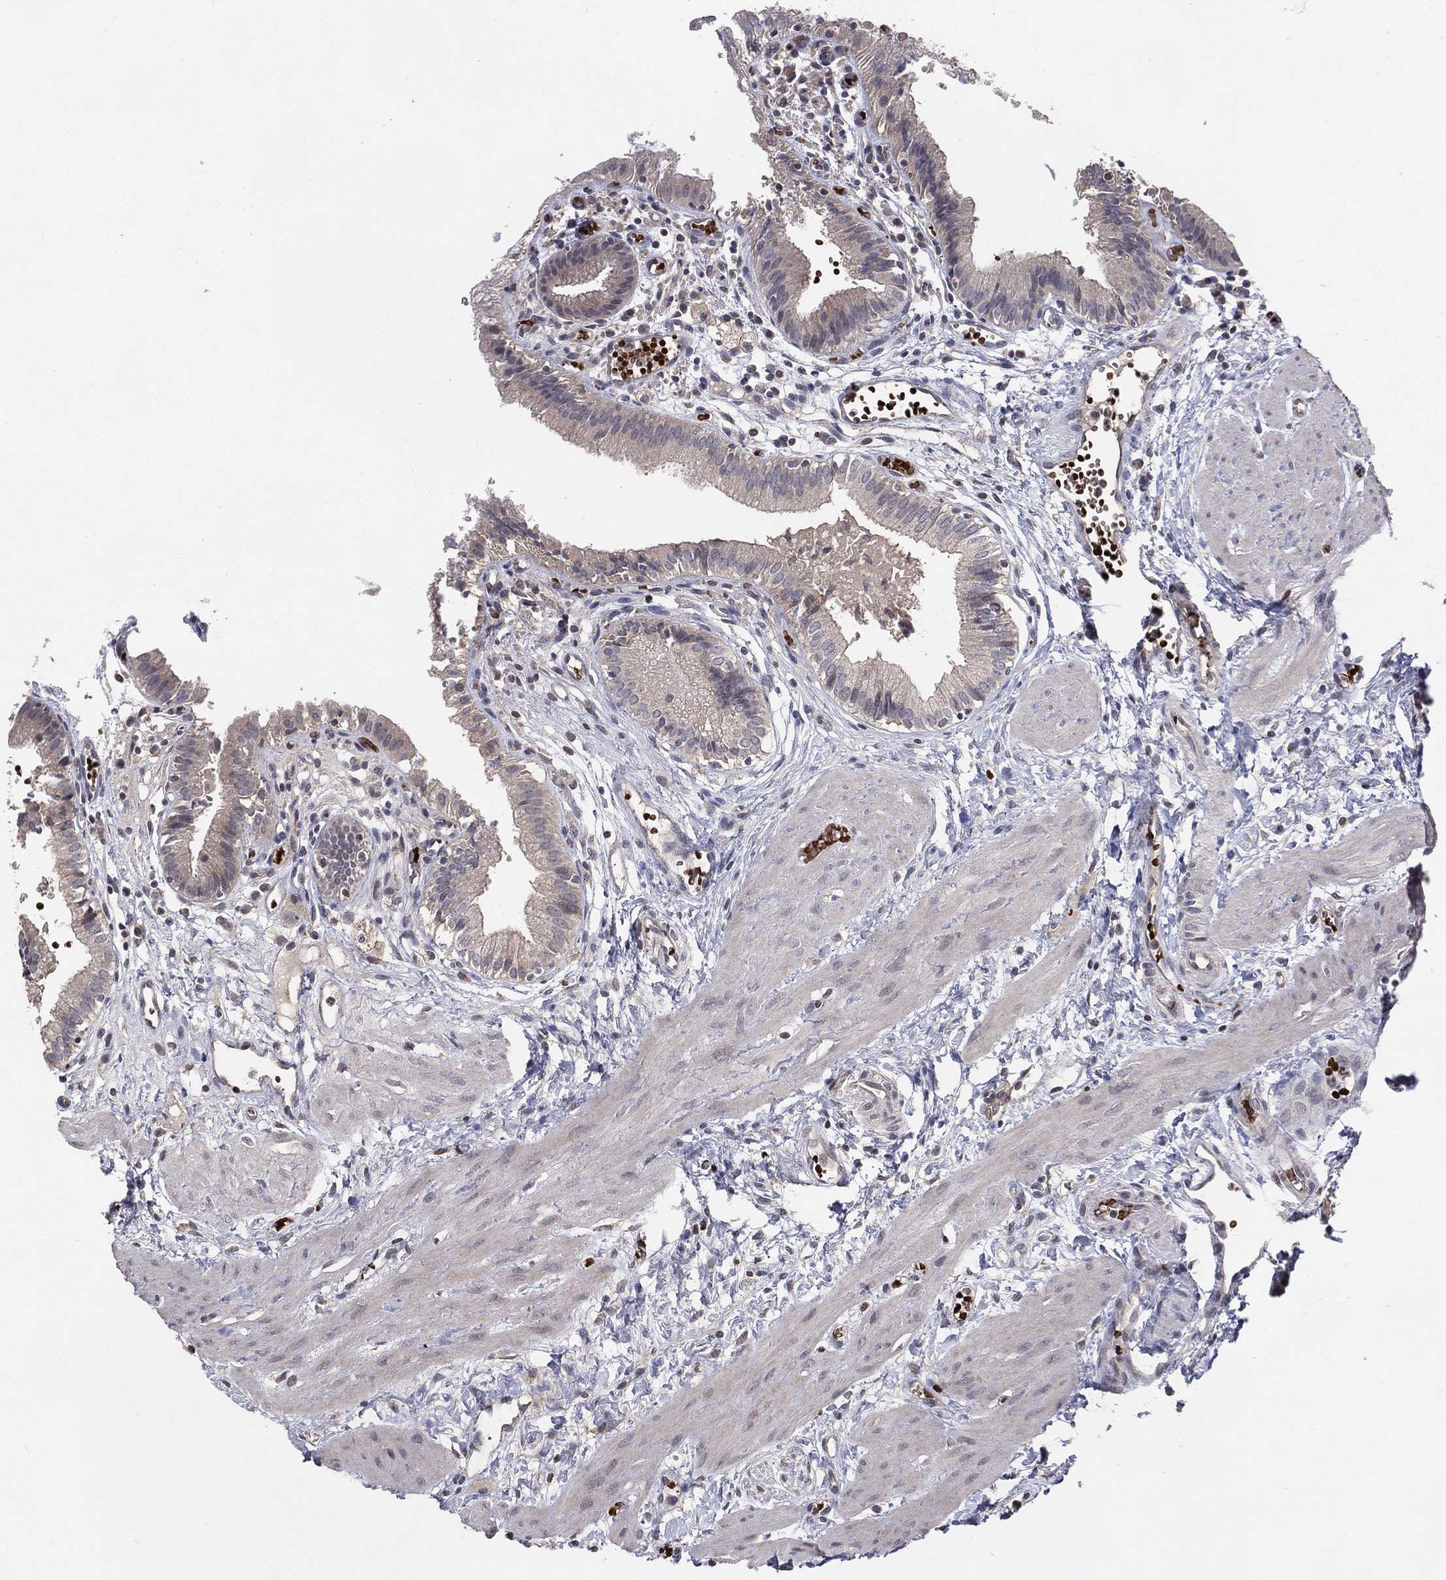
{"staining": {"intensity": "negative", "quantity": "none", "location": "none"}, "tissue": "gallbladder", "cell_type": "Glandular cells", "image_type": "normal", "snomed": [{"axis": "morphology", "description": "Normal tissue, NOS"}, {"axis": "topography", "description": "Gallbladder"}], "caption": "High magnification brightfield microscopy of normal gallbladder stained with DAB (3,3'-diaminobenzidine) (brown) and counterstained with hematoxylin (blue): glandular cells show no significant staining.", "gene": "DNAH7", "patient": {"sex": "female", "age": 24}}